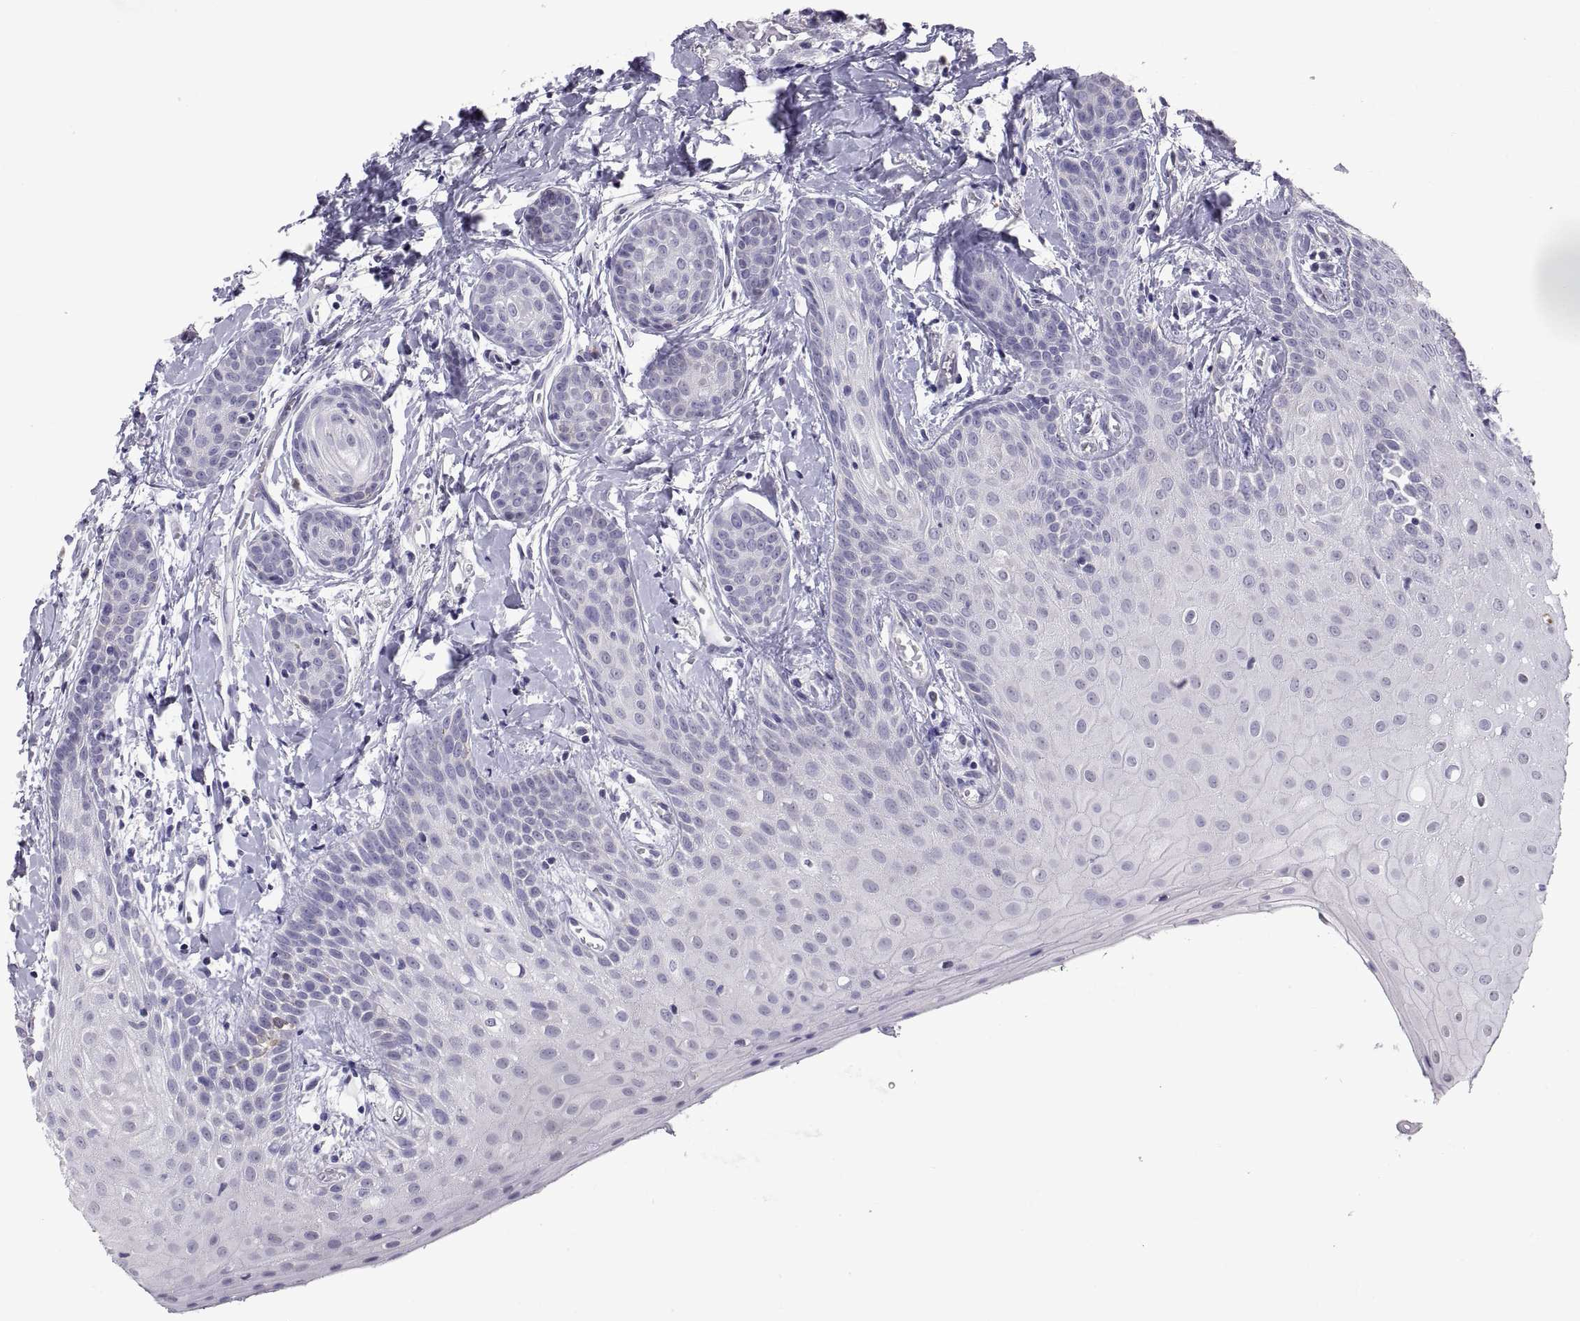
{"staining": {"intensity": "negative", "quantity": "none", "location": "none"}, "tissue": "head and neck cancer", "cell_type": "Tumor cells", "image_type": "cancer", "snomed": [{"axis": "morphology", "description": "Normal tissue, NOS"}, {"axis": "morphology", "description": "Squamous cell carcinoma, NOS"}, {"axis": "topography", "description": "Oral tissue"}, {"axis": "topography", "description": "Salivary gland"}, {"axis": "topography", "description": "Head-Neck"}], "caption": "Head and neck squamous cell carcinoma was stained to show a protein in brown. There is no significant expression in tumor cells.", "gene": "FAM170A", "patient": {"sex": "female", "age": 62}}